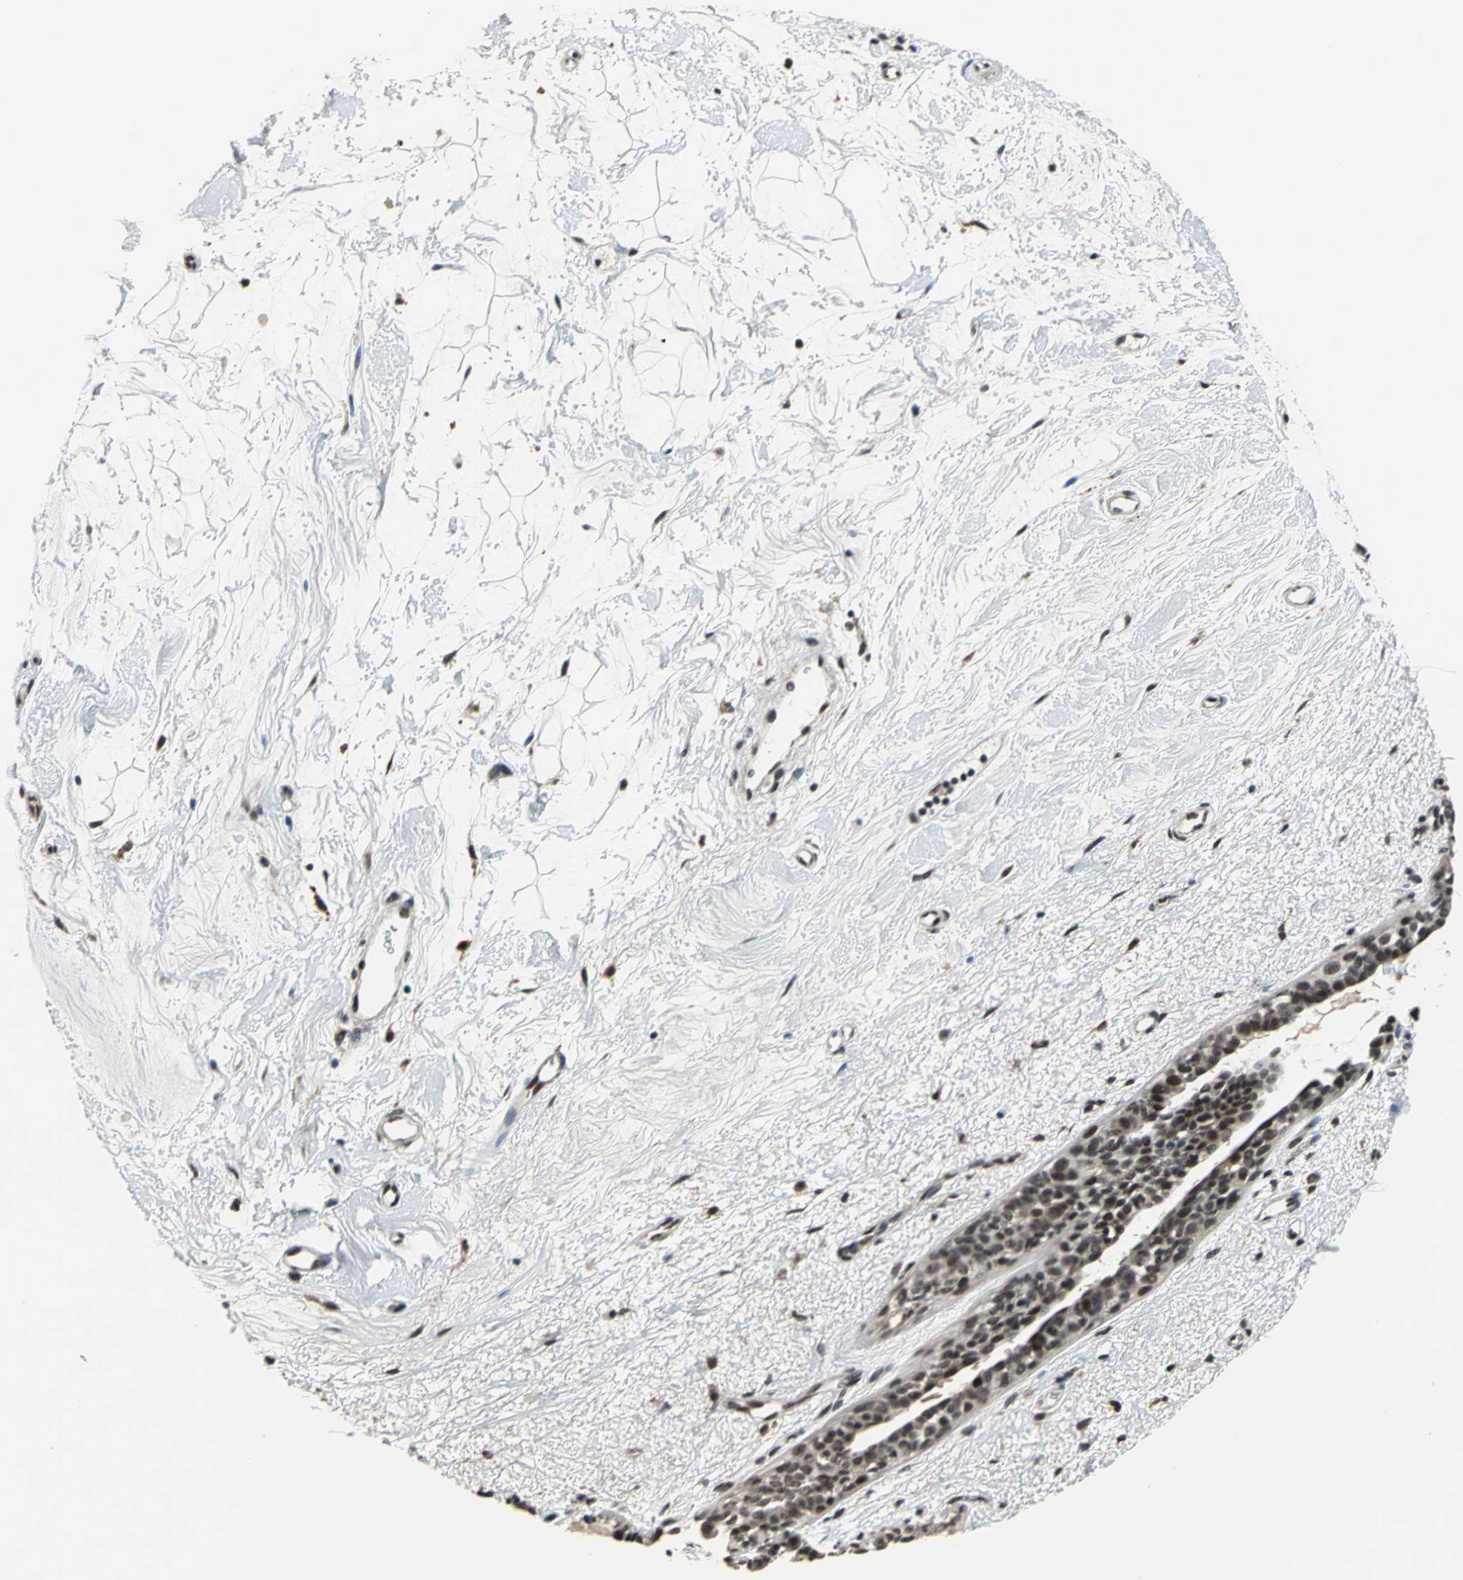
{"staining": {"intensity": "moderate", "quantity": ">75%", "location": "nuclear"}, "tissue": "breast cancer", "cell_type": "Tumor cells", "image_type": "cancer", "snomed": [{"axis": "morphology", "description": "Duct carcinoma"}, {"axis": "topography", "description": "Breast"}], "caption": "Human breast cancer stained with a brown dye reveals moderate nuclear positive staining in about >75% of tumor cells.", "gene": "ELF2", "patient": {"sex": "female", "age": 40}}